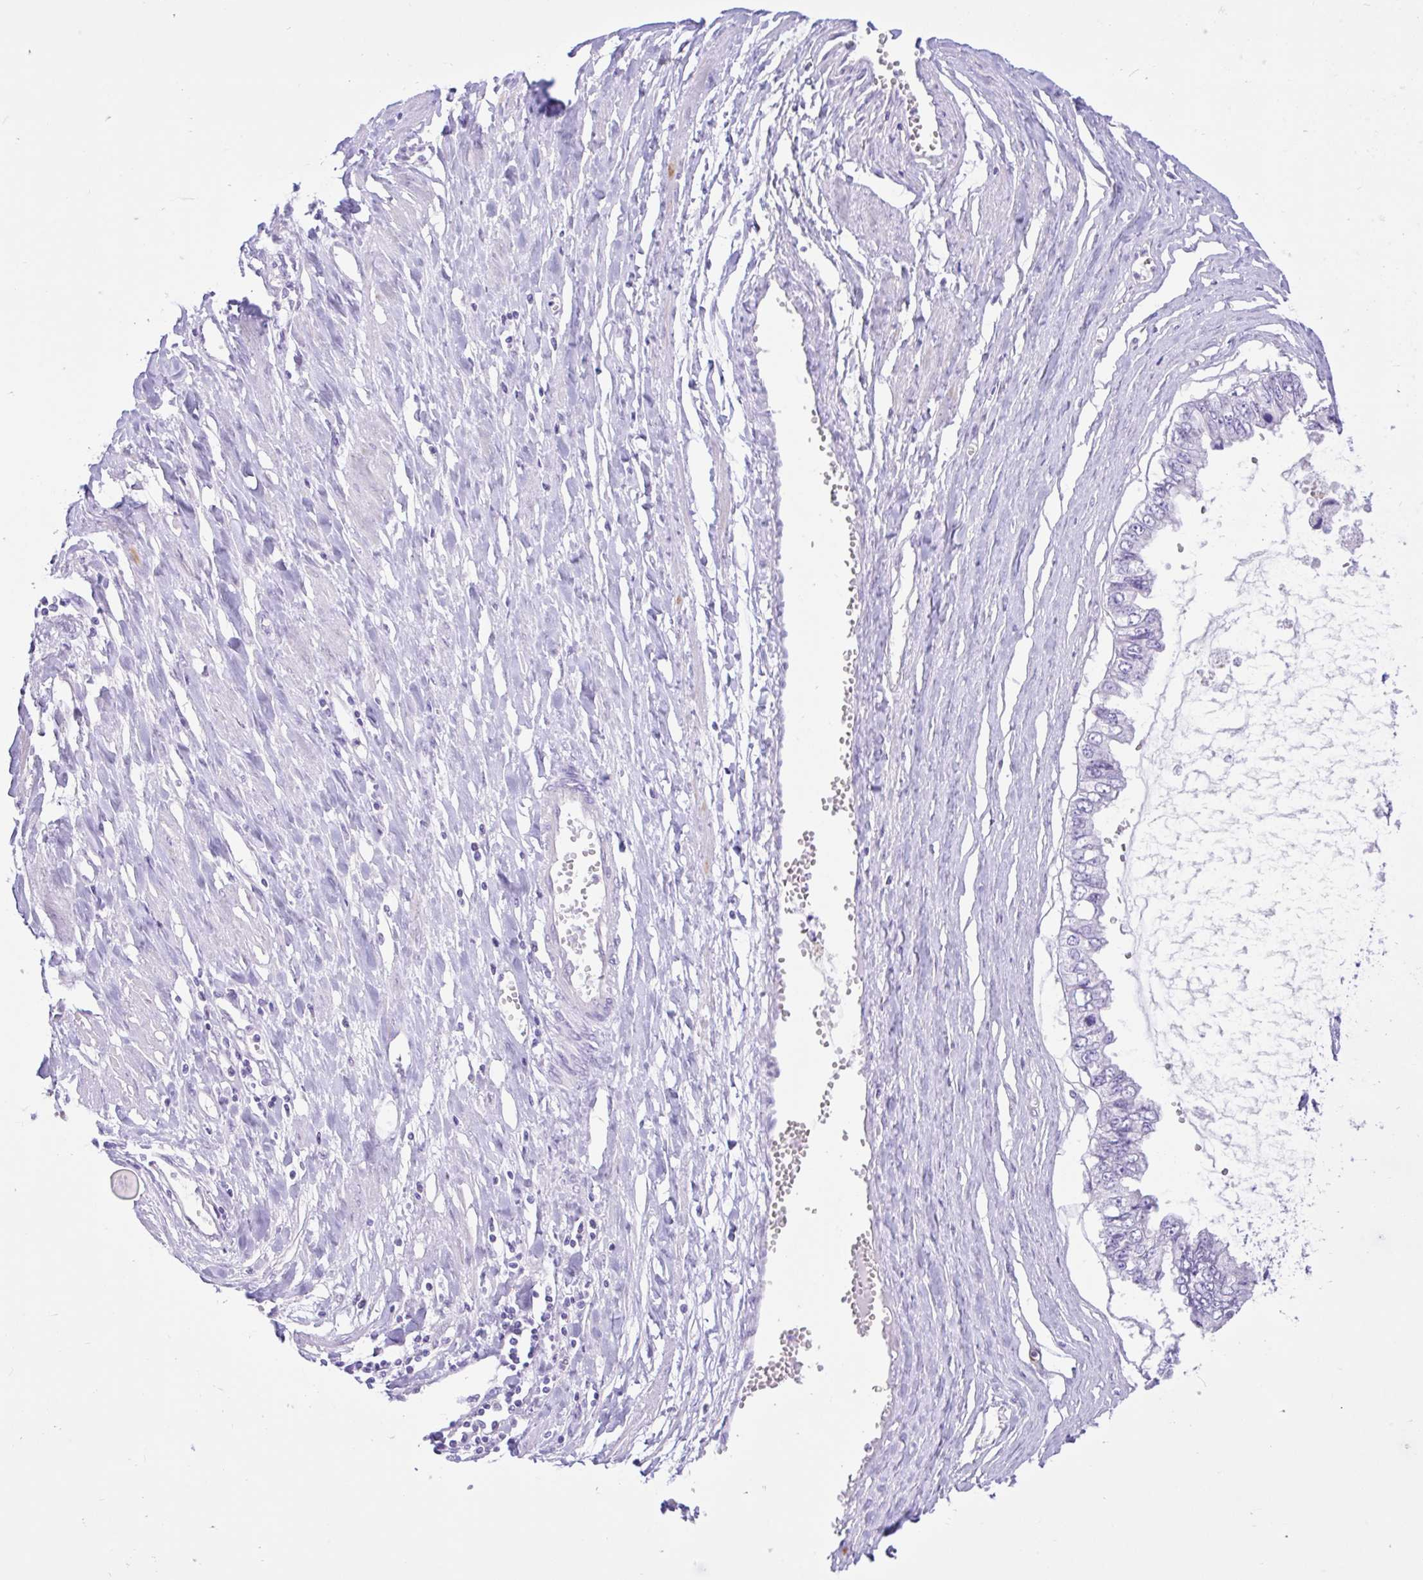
{"staining": {"intensity": "negative", "quantity": "none", "location": "none"}, "tissue": "ovarian cancer", "cell_type": "Tumor cells", "image_type": "cancer", "snomed": [{"axis": "morphology", "description": "Cystadenocarcinoma, mucinous, NOS"}, {"axis": "topography", "description": "Ovary"}], "caption": "DAB (3,3'-diaminobenzidine) immunohistochemical staining of human ovarian cancer (mucinous cystadenocarcinoma) displays no significant positivity in tumor cells.", "gene": "ZNF101", "patient": {"sex": "female", "age": 72}}